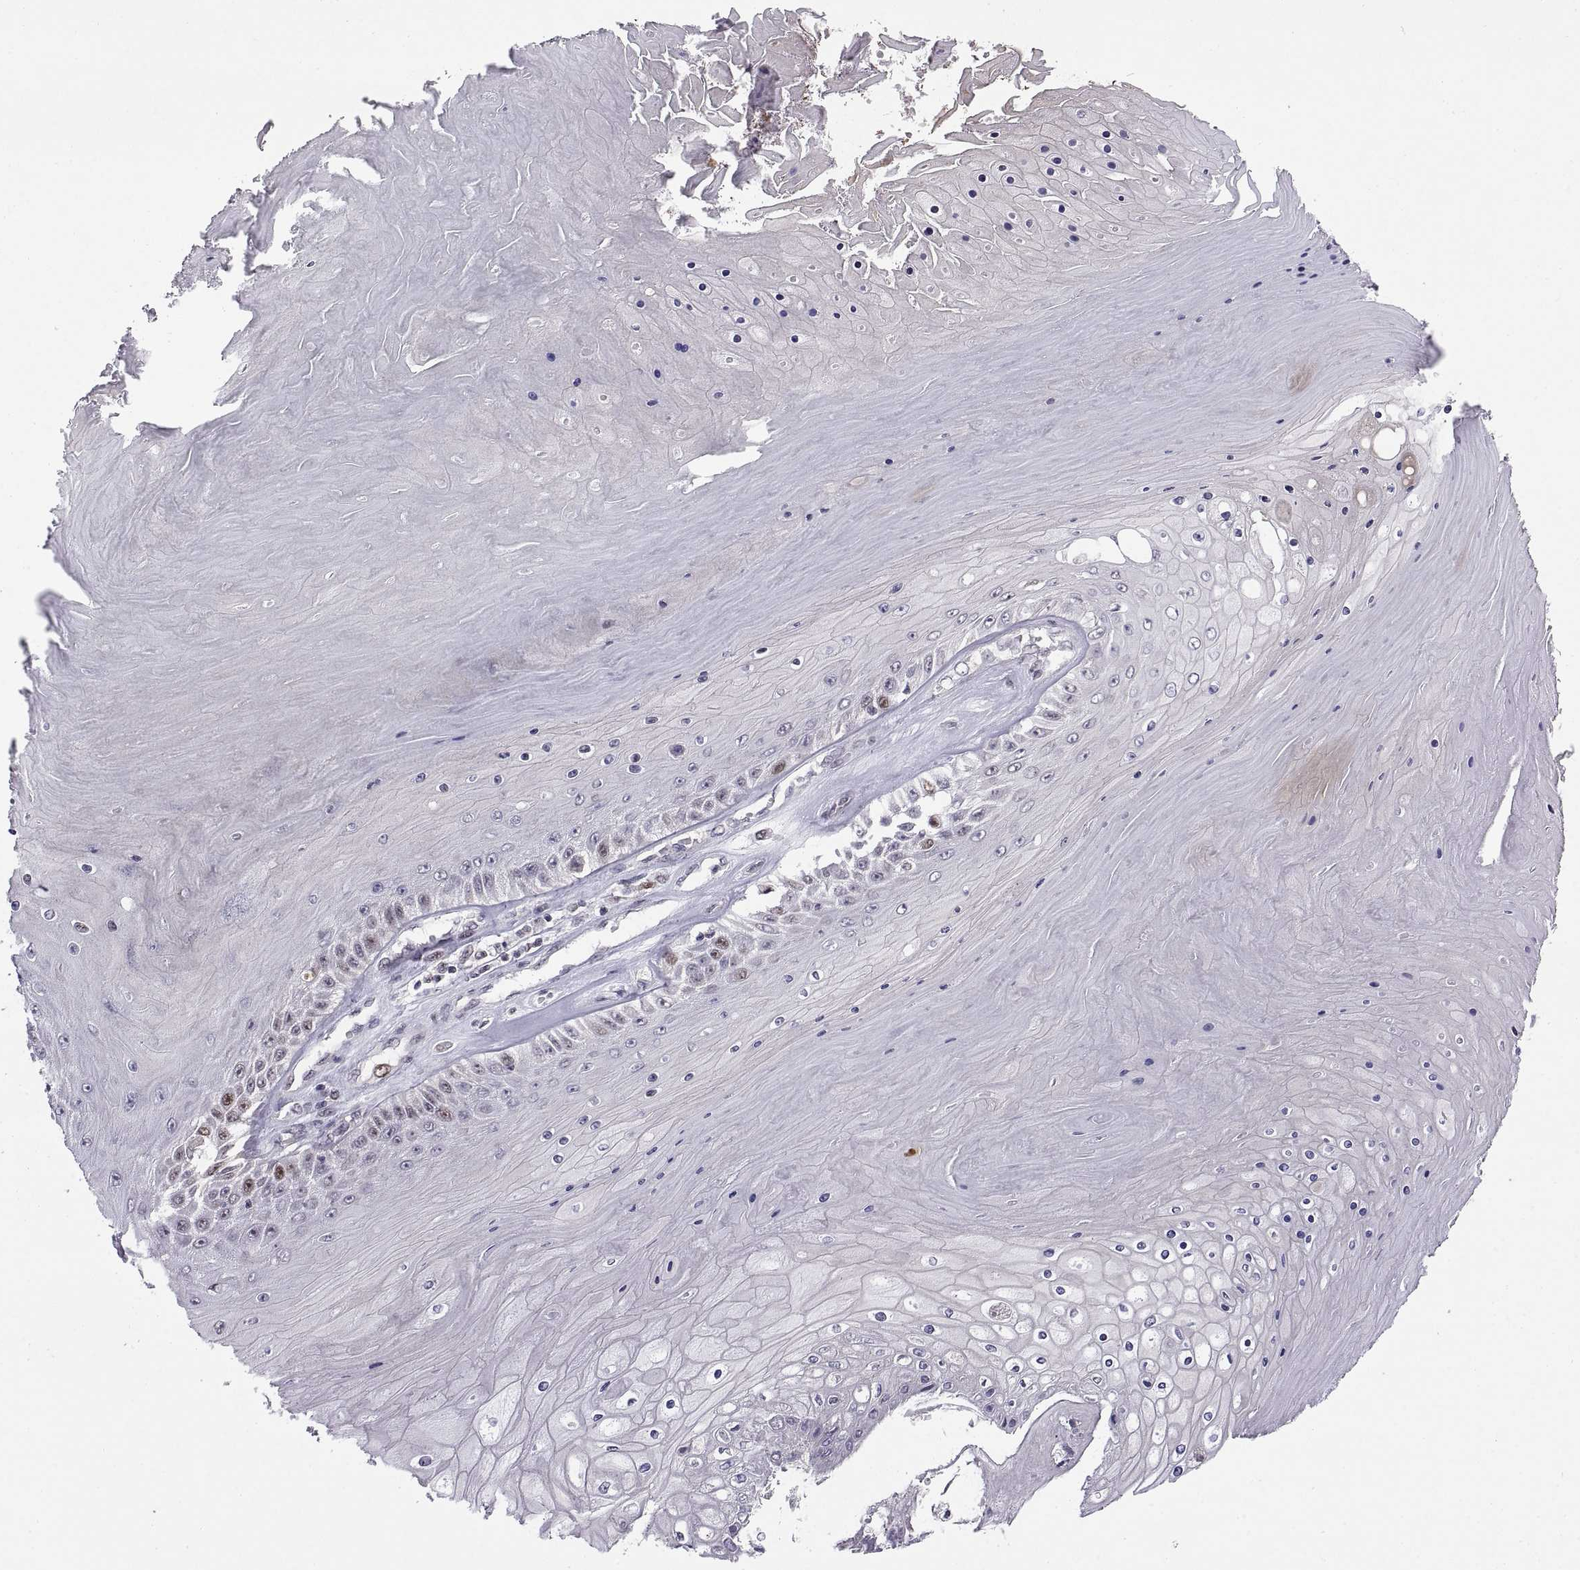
{"staining": {"intensity": "moderate", "quantity": "<25%", "location": "nuclear"}, "tissue": "skin cancer", "cell_type": "Tumor cells", "image_type": "cancer", "snomed": [{"axis": "morphology", "description": "Squamous cell carcinoma, NOS"}, {"axis": "topography", "description": "Skin"}], "caption": "Protein expression analysis of skin cancer (squamous cell carcinoma) shows moderate nuclear positivity in about <25% of tumor cells.", "gene": "CHFR", "patient": {"sex": "male", "age": 62}}